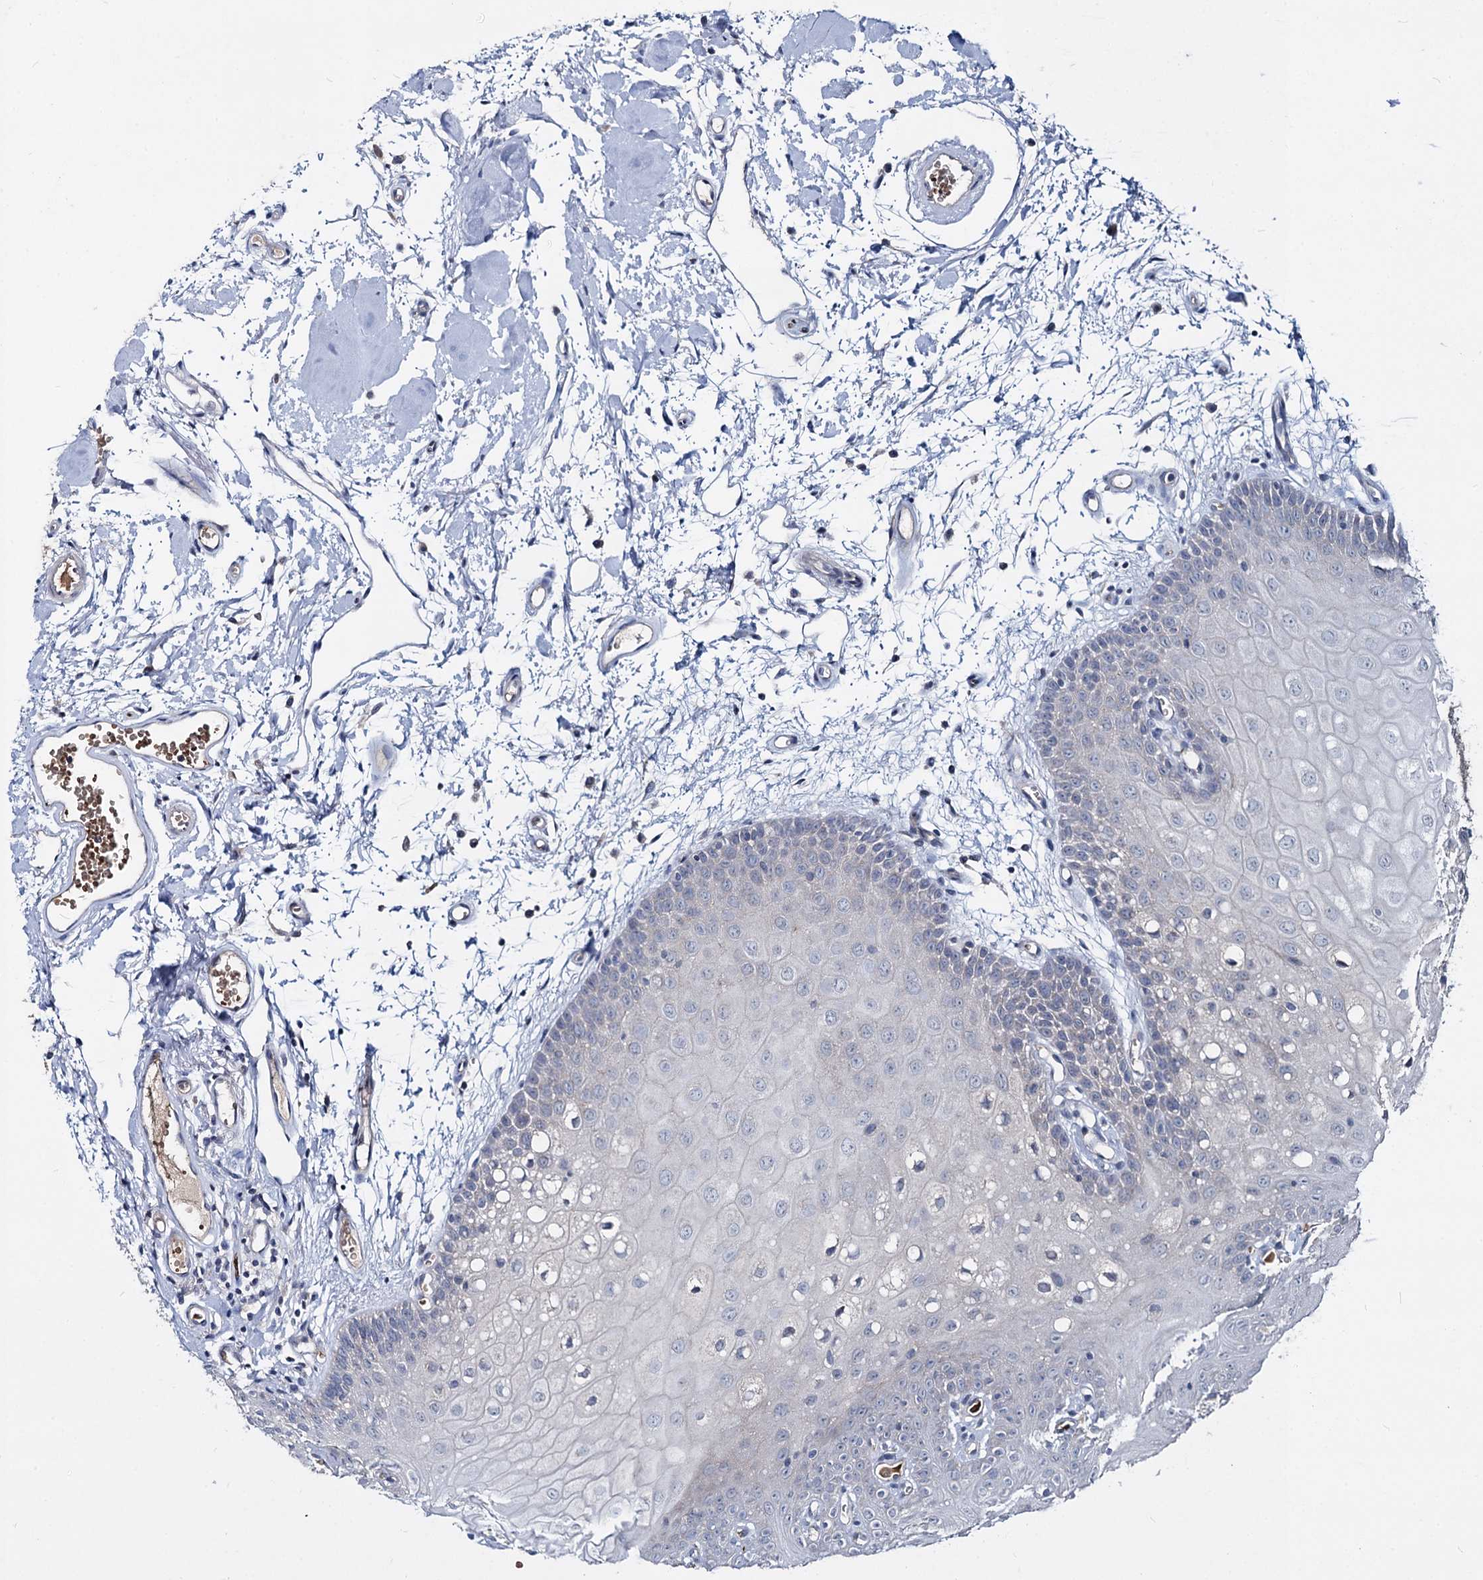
{"staining": {"intensity": "negative", "quantity": "none", "location": "none"}, "tissue": "oral mucosa", "cell_type": "Squamous epithelial cells", "image_type": "normal", "snomed": [{"axis": "morphology", "description": "Normal tissue, NOS"}, {"axis": "topography", "description": "Oral tissue"}, {"axis": "topography", "description": "Tounge, NOS"}], "caption": "Human oral mucosa stained for a protein using IHC displays no positivity in squamous epithelial cells.", "gene": "RNF6", "patient": {"sex": "female", "age": 73}}